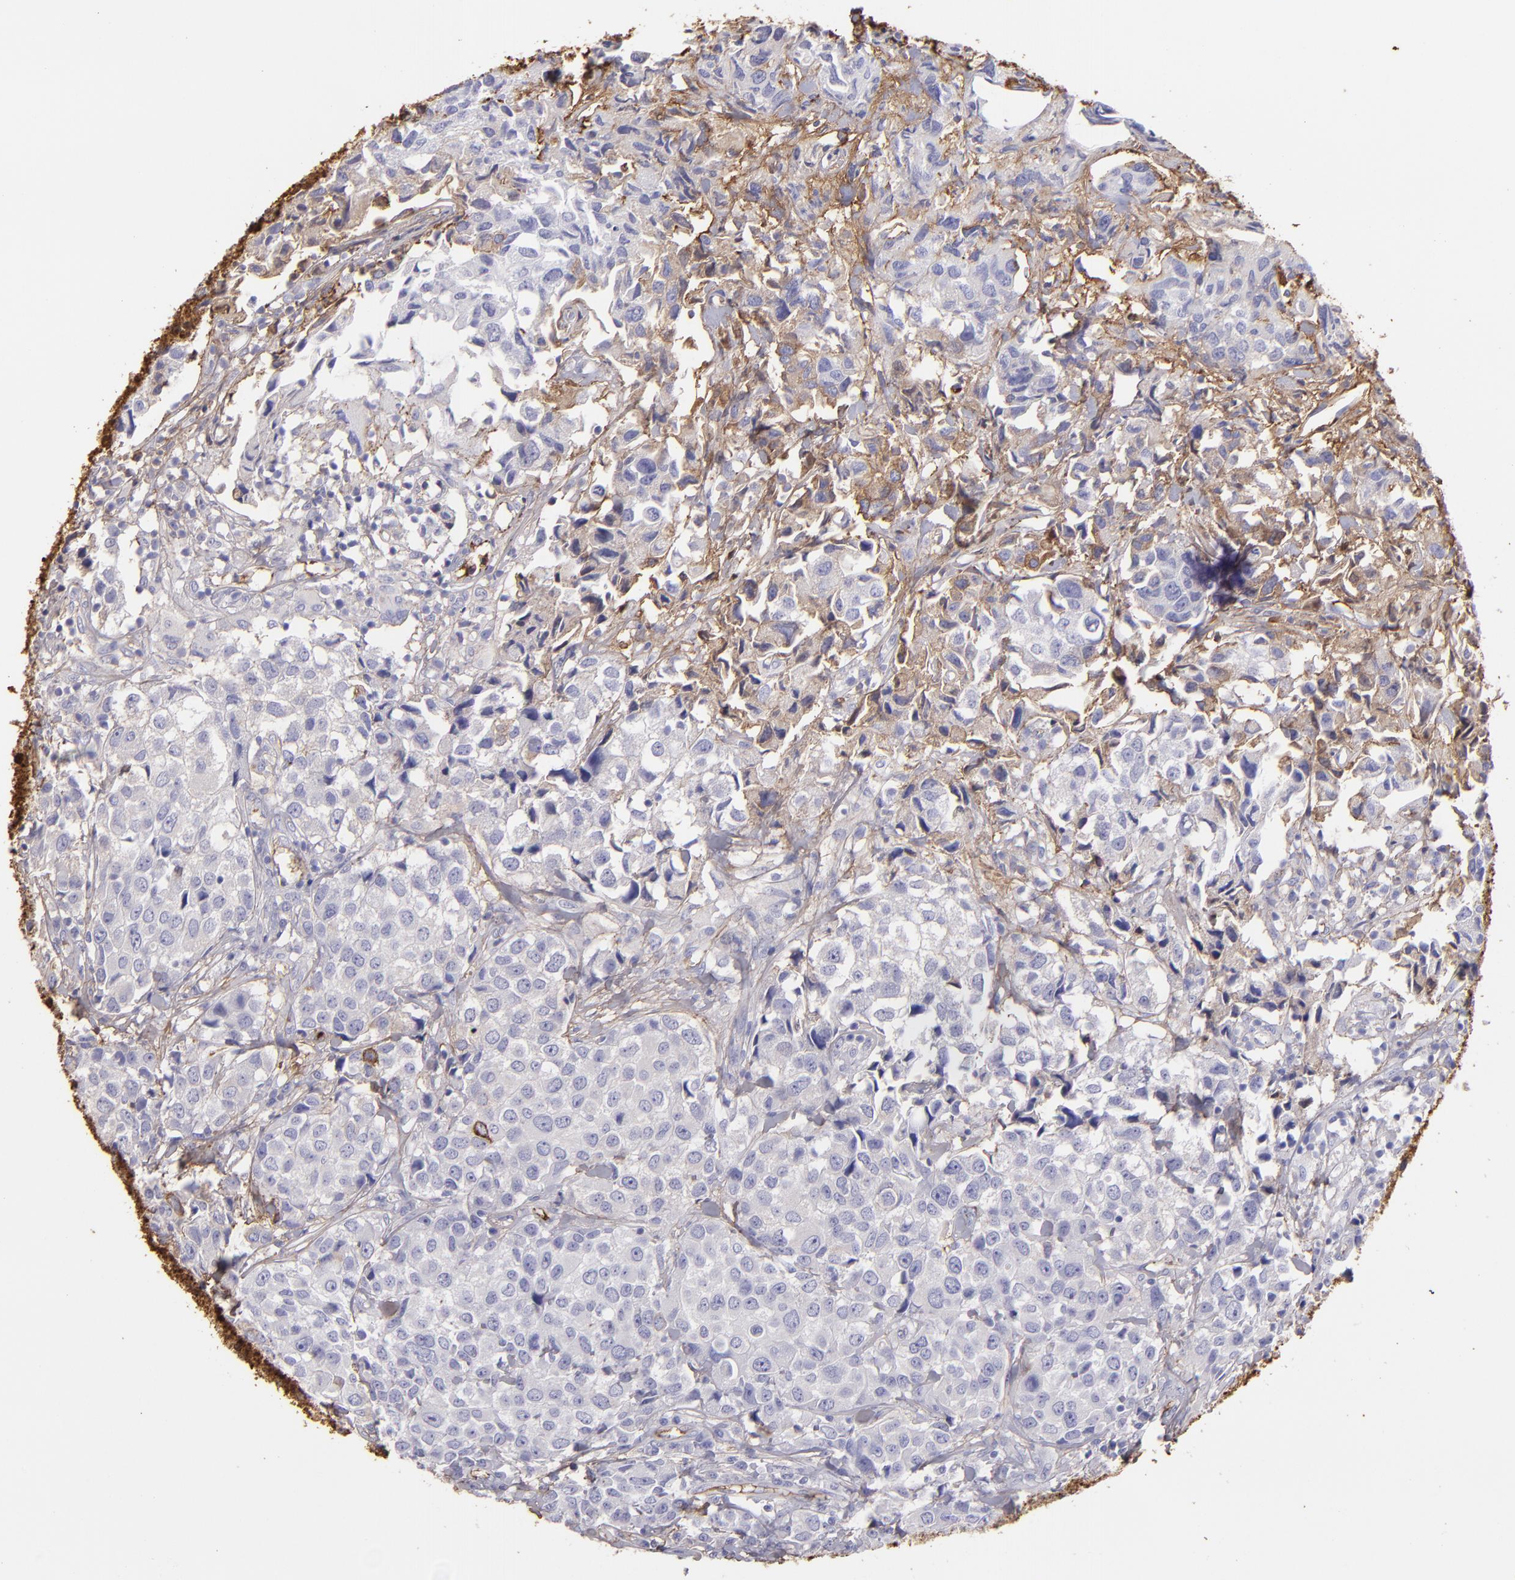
{"staining": {"intensity": "weak", "quantity": "<25%", "location": "cytoplasmic/membranous"}, "tissue": "urothelial cancer", "cell_type": "Tumor cells", "image_type": "cancer", "snomed": [{"axis": "morphology", "description": "Urothelial carcinoma, High grade"}, {"axis": "topography", "description": "Urinary bladder"}], "caption": "DAB (3,3'-diaminobenzidine) immunohistochemical staining of human urothelial carcinoma (high-grade) reveals no significant expression in tumor cells.", "gene": "FGB", "patient": {"sex": "female", "age": 75}}